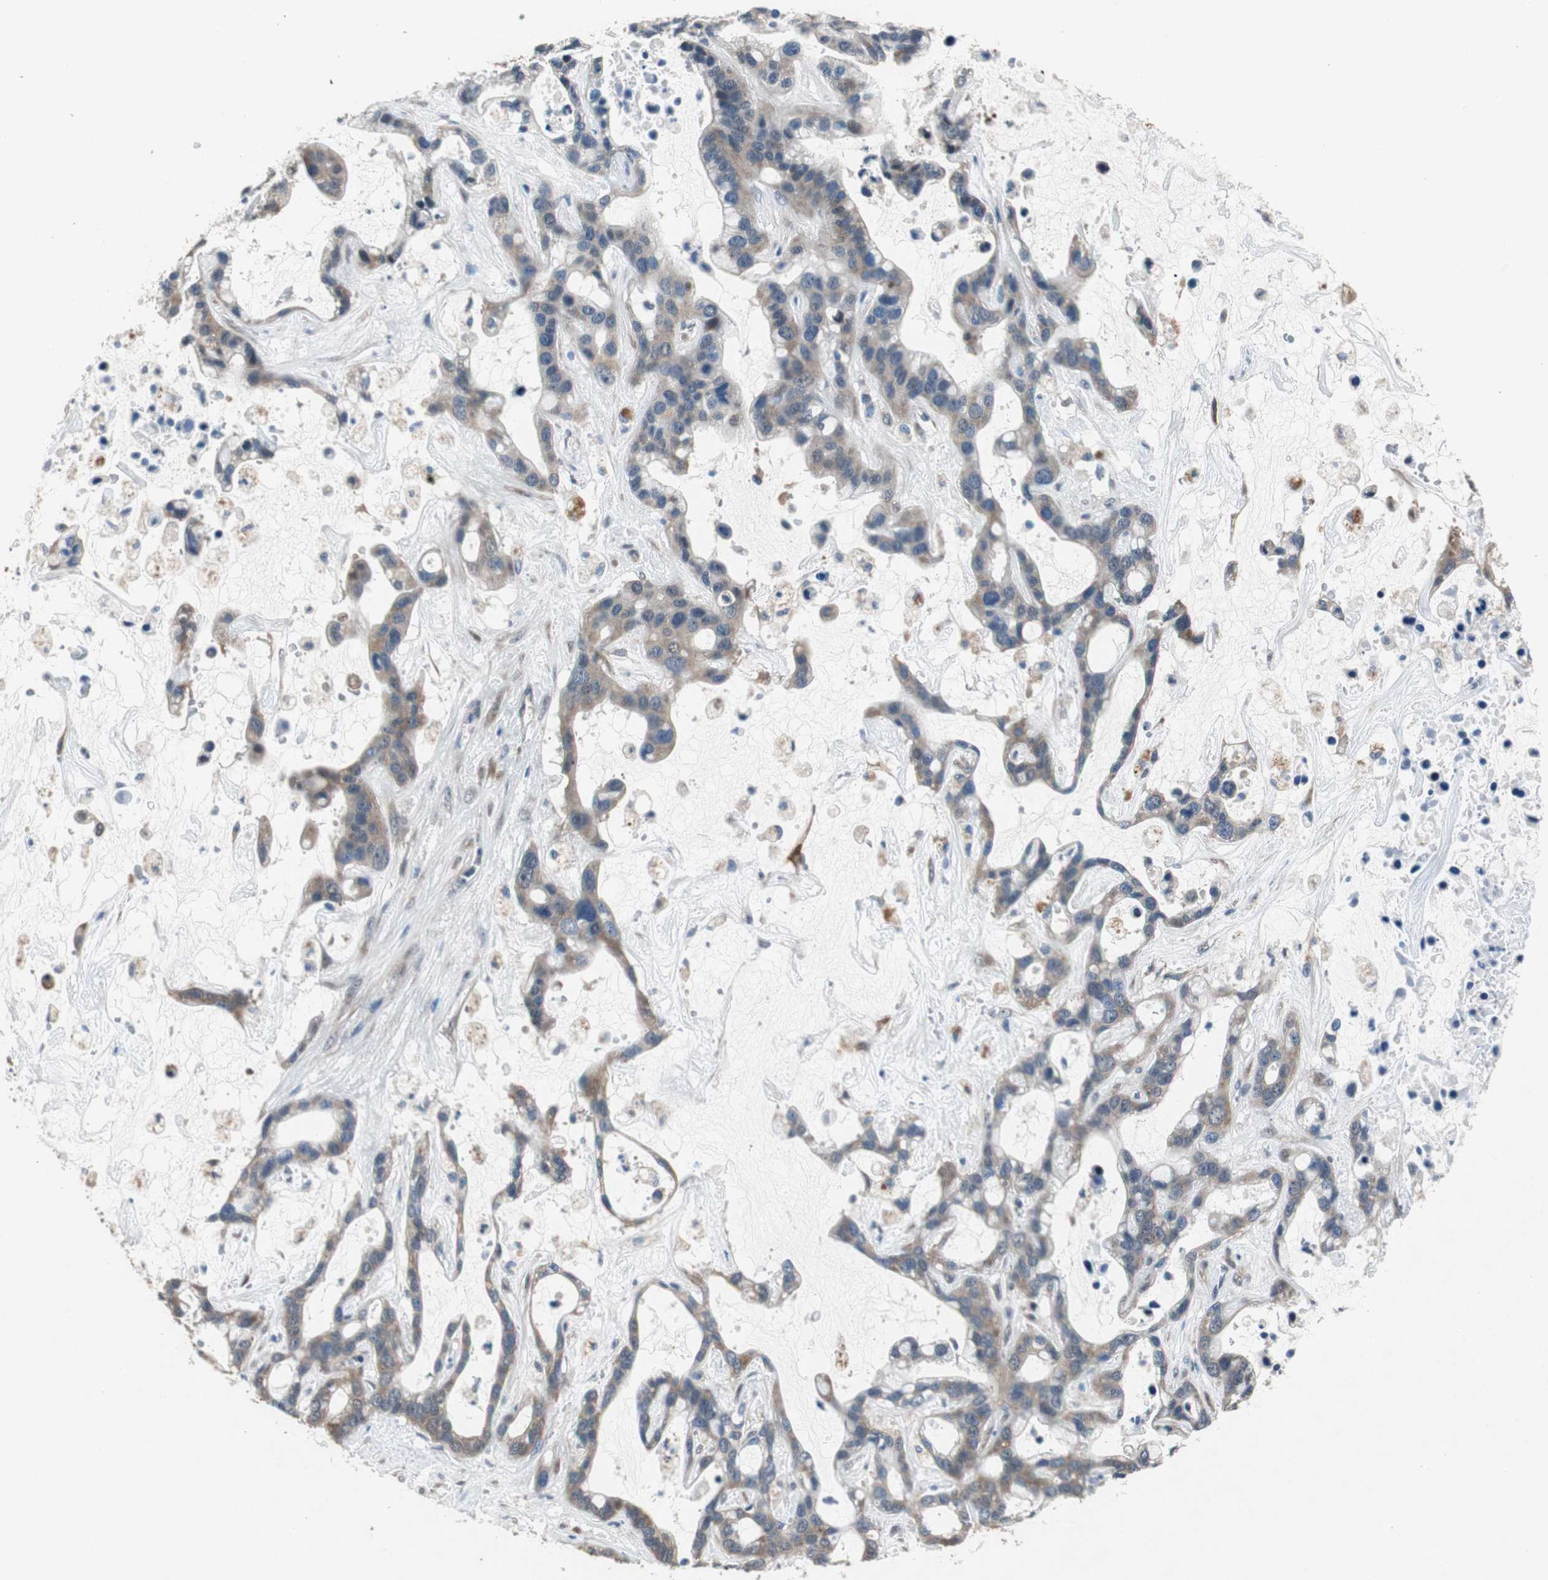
{"staining": {"intensity": "moderate", "quantity": ">75%", "location": "cytoplasmic/membranous,nuclear"}, "tissue": "liver cancer", "cell_type": "Tumor cells", "image_type": "cancer", "snomed": [{"axis": "morphology", "description": "Cholangiocarcinoma"}, {"axis": "topography", "description": "Liver"}], "caption": "Immunohistochemistry (IHC) histopathology image of neoplastic tissue: cholangiocarcinoma (liver) stained using immunohistochemistry reveals medium levels of moderate protein expression localized specifically in the cytoplasmic/membranous and nuclear of tumor cells, appearing as a cytoplasmic/membranous and nuclear brown color.", "gene": "RPL35", "patient": {"sex": "female", "age": 65}}